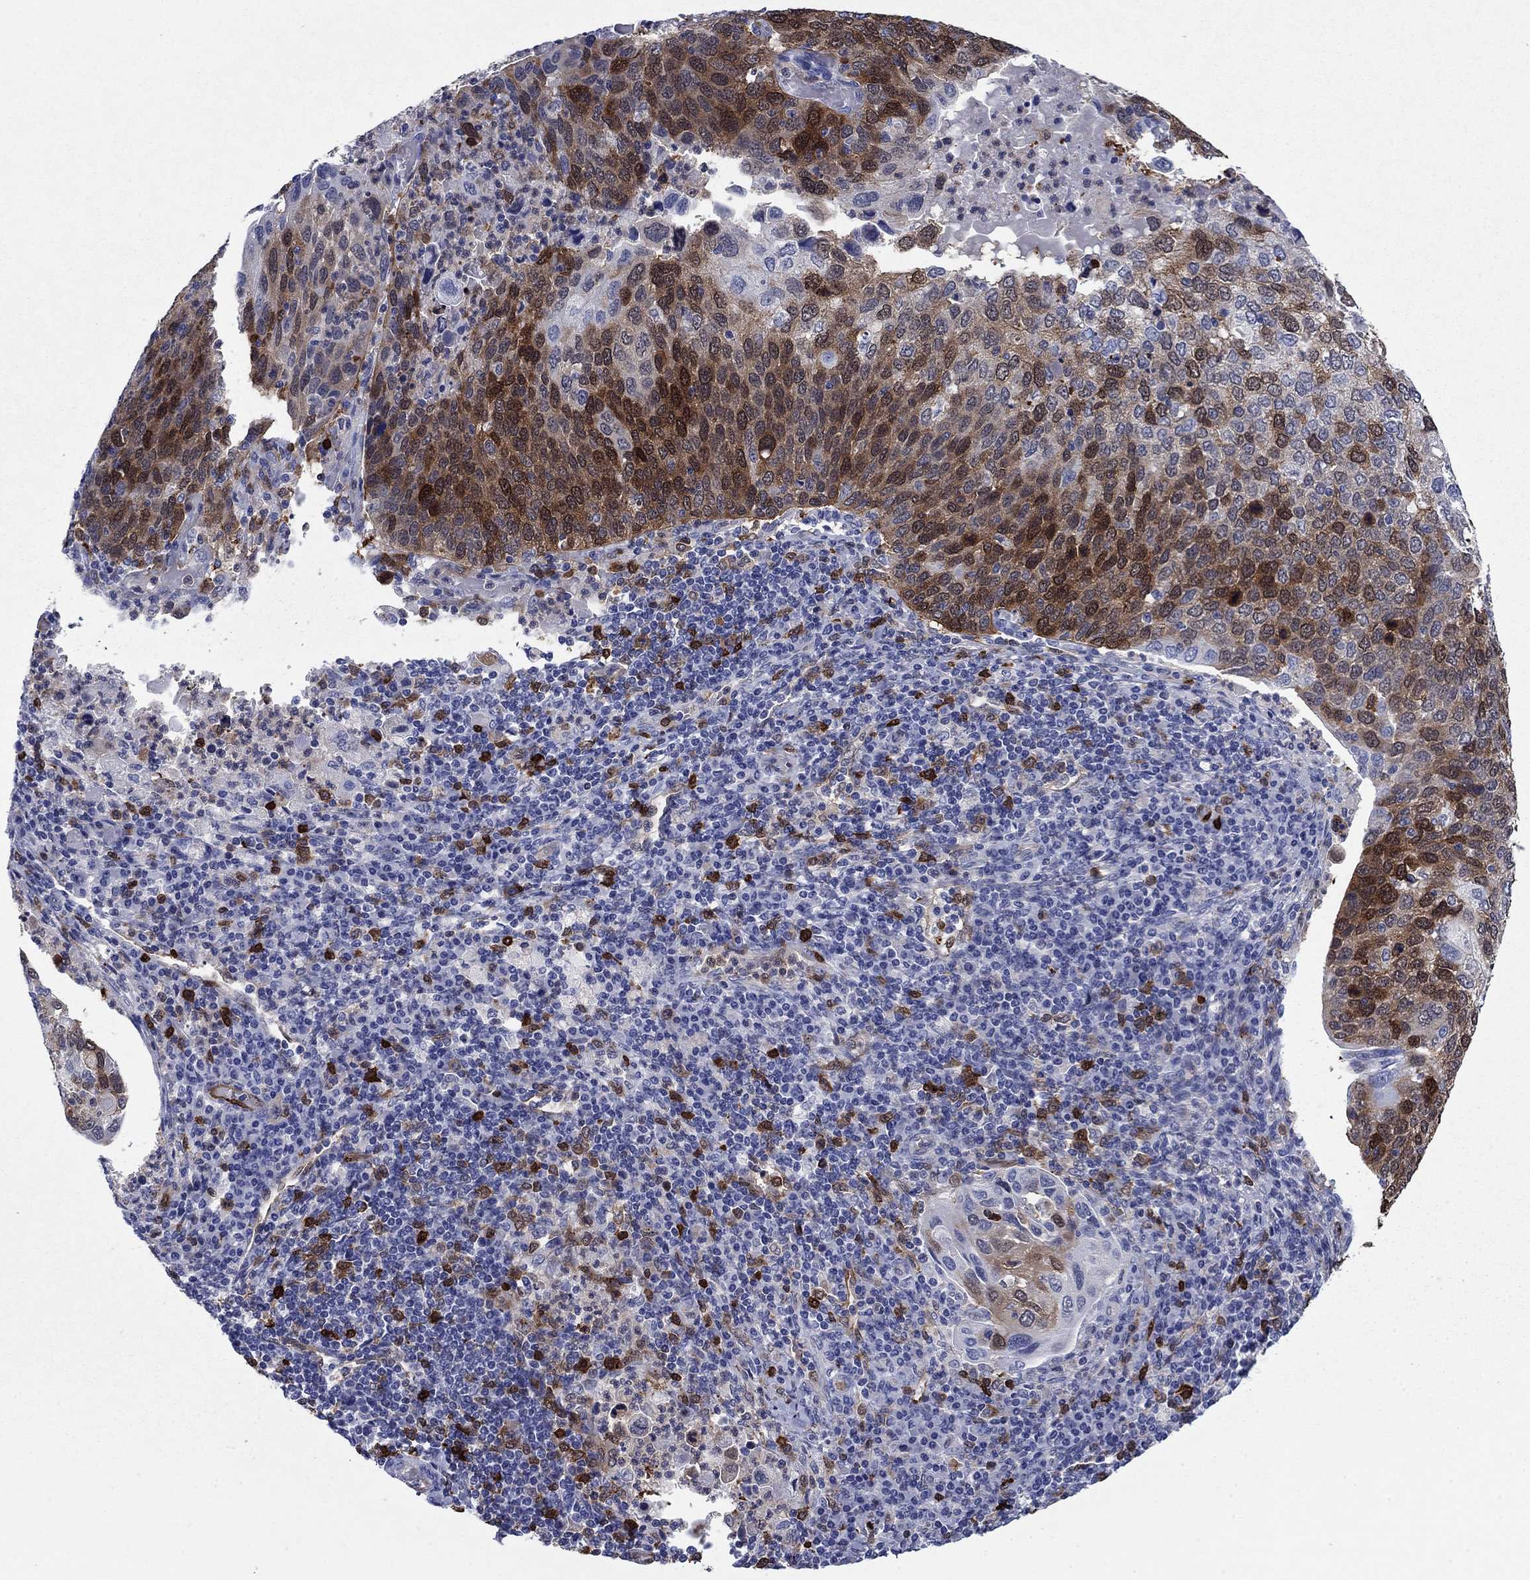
{"staining": {"intensity": "strong", "quantity": "25%-75%", "location": "cytoplasmic/membranous"}, "tissue": "cervical cancer", "cell_type": "Tumor cells", "image_type": "cancer", "snomed": [{"axis": "morphology", "description": "Squamous cell carcinoma, NOS"}, {"axis": "topography", "description": "Cervix"}], "caption": "This histopathology image exhibits immunohistochemistry (IHC) staining of human cervical squamous cell carcinoma, with high strong cytoplasmic/membranous staining in about 25%-75% of tumor cells.", "gene": "STMN1", "patient": {"sex": "female", "age": 54}}